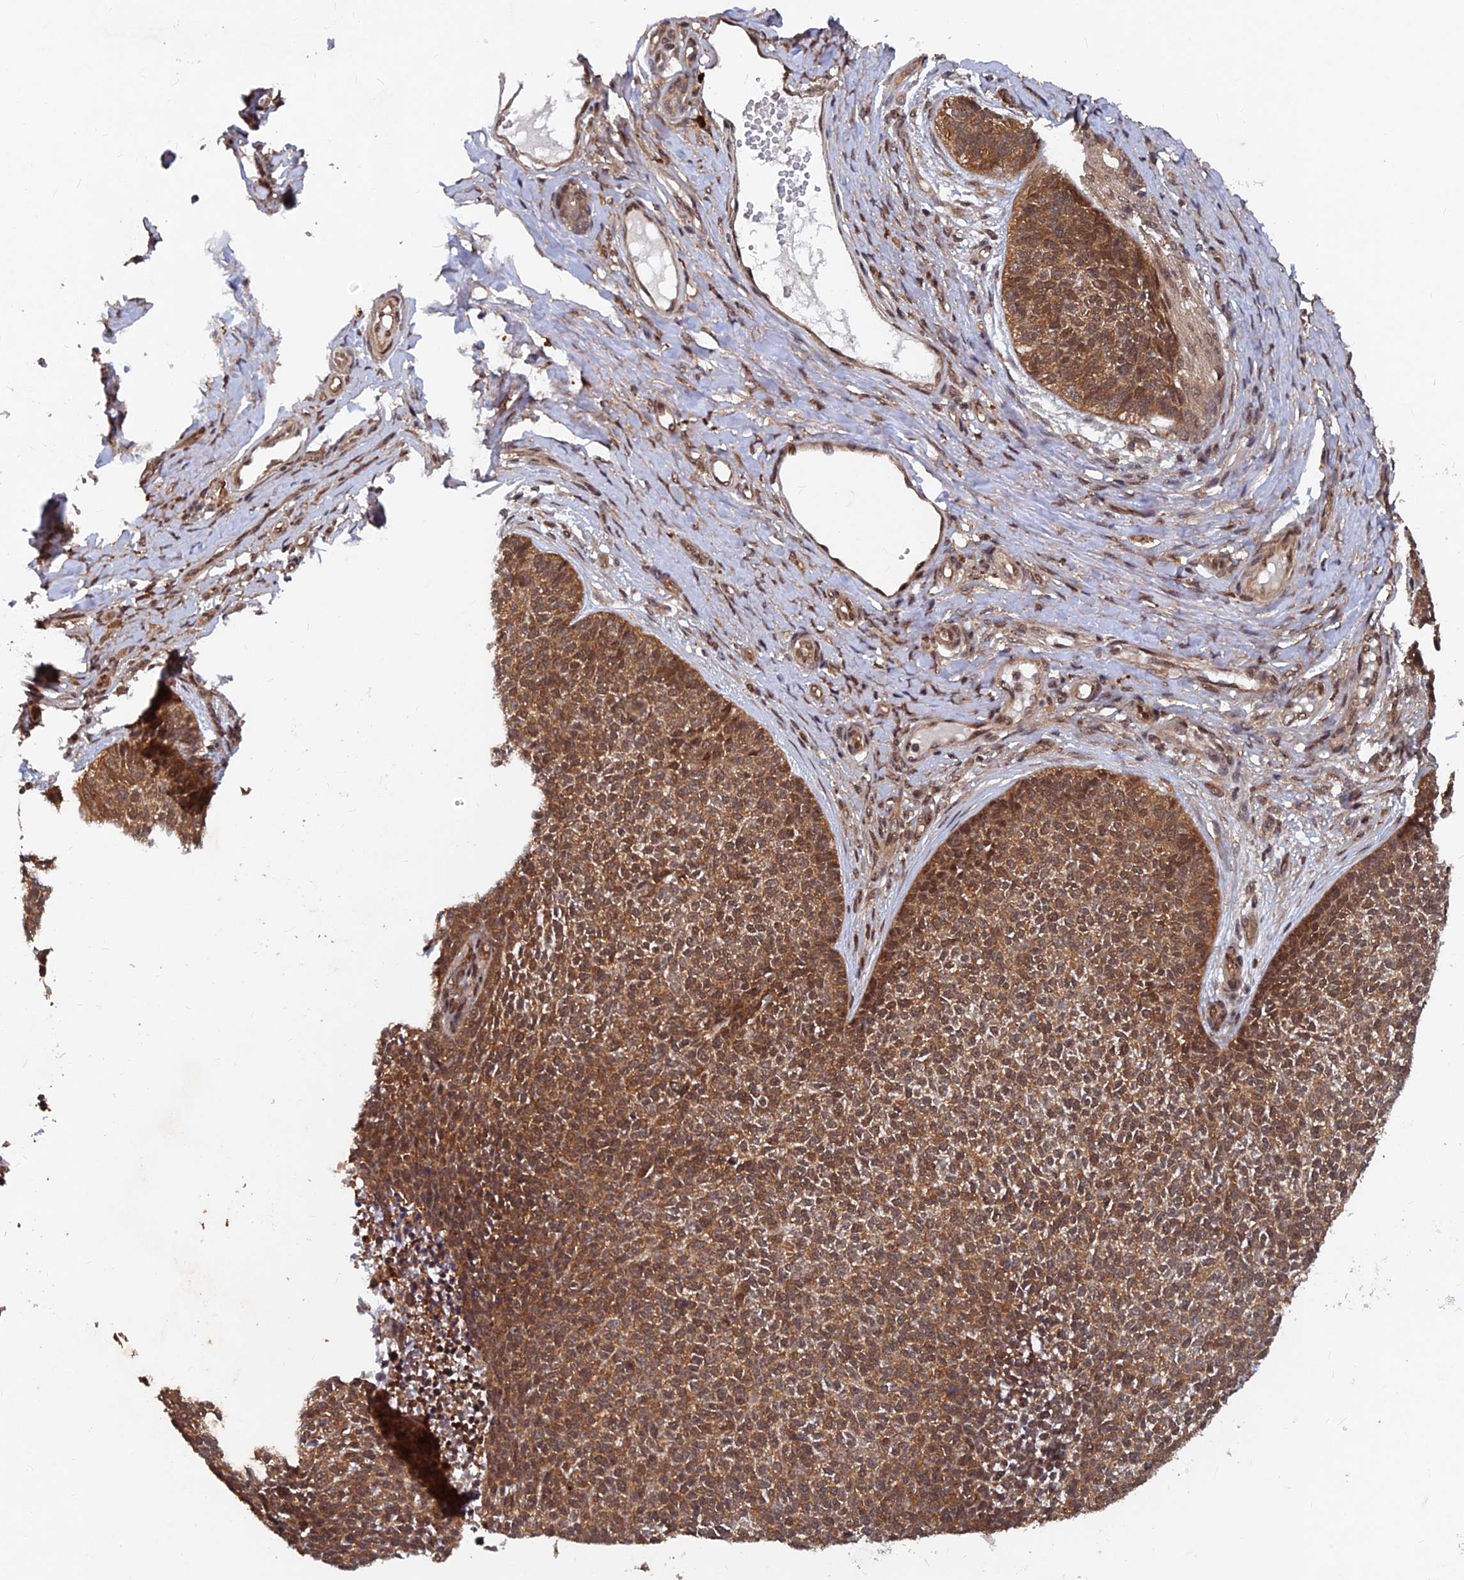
{"staining": {"intensity": "moderate", "quantity": ">75%", "location": "cytoplasmic/membranous,nuclear"}, "tissue": "skin cancer", "cell_type": "Tumor cells", "image_type": "cancer", "snomed": [{"axis": "morphology", "description": "Basal cell carcinoma"}, {"axis": "topography", "description": "Skin"}], "caption": "A brown stain shows moderate cytoplasmic/membranous and nuclear staining of a protein in human skin basal cell carcinoma tumor cells. The staining is performed using DAB brown chromogen to label protein expression. The nuclei are counter-stained blue using hematoxylin.", "gene": "FAM53C", "patient": {"sex": "female", "age": 84}}